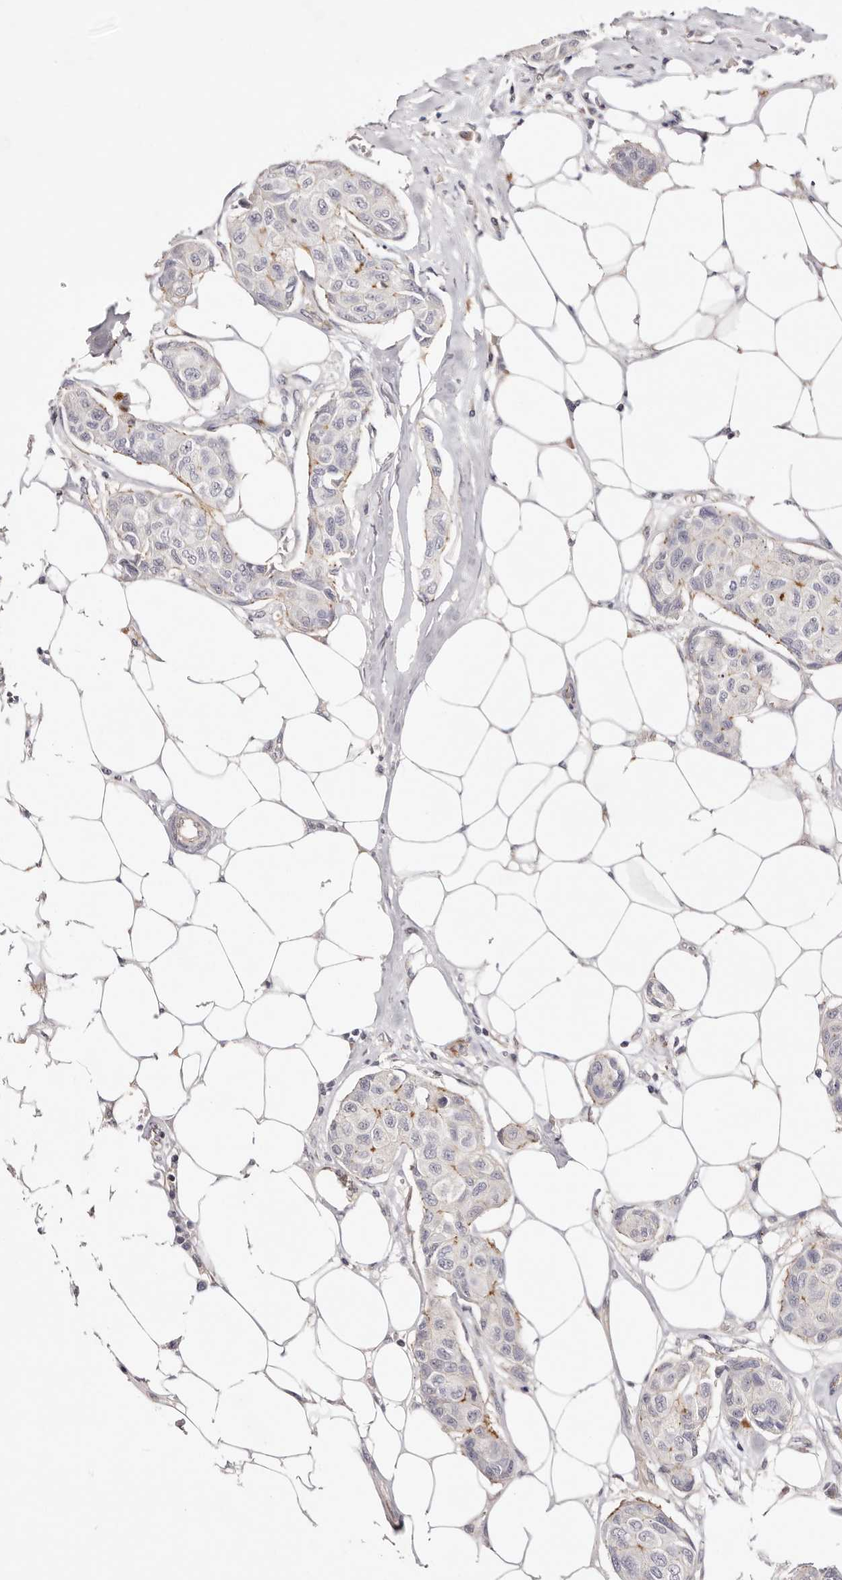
{"staining": {"intensity": "moderate", "quantity": "<25%", "location": "cytoplasmic/membranous"}, "tissue": "breast cancer", "cell_type": "Tumor cells", "image_type": "cancer", "snomed": [{"axis": "morphology", "description": "Duct carcinoma"}, {"axis": "topography", "description": "Breast"}], "caption": "The micrograph displays staining of breast infiltrating ductal carcinoma, revealing moderate cytoplasmic/membranous protein expression (brown color) within tumor cells.", "gene": "SLC35B2", "patient": {"sex": "female", "age": 80}}